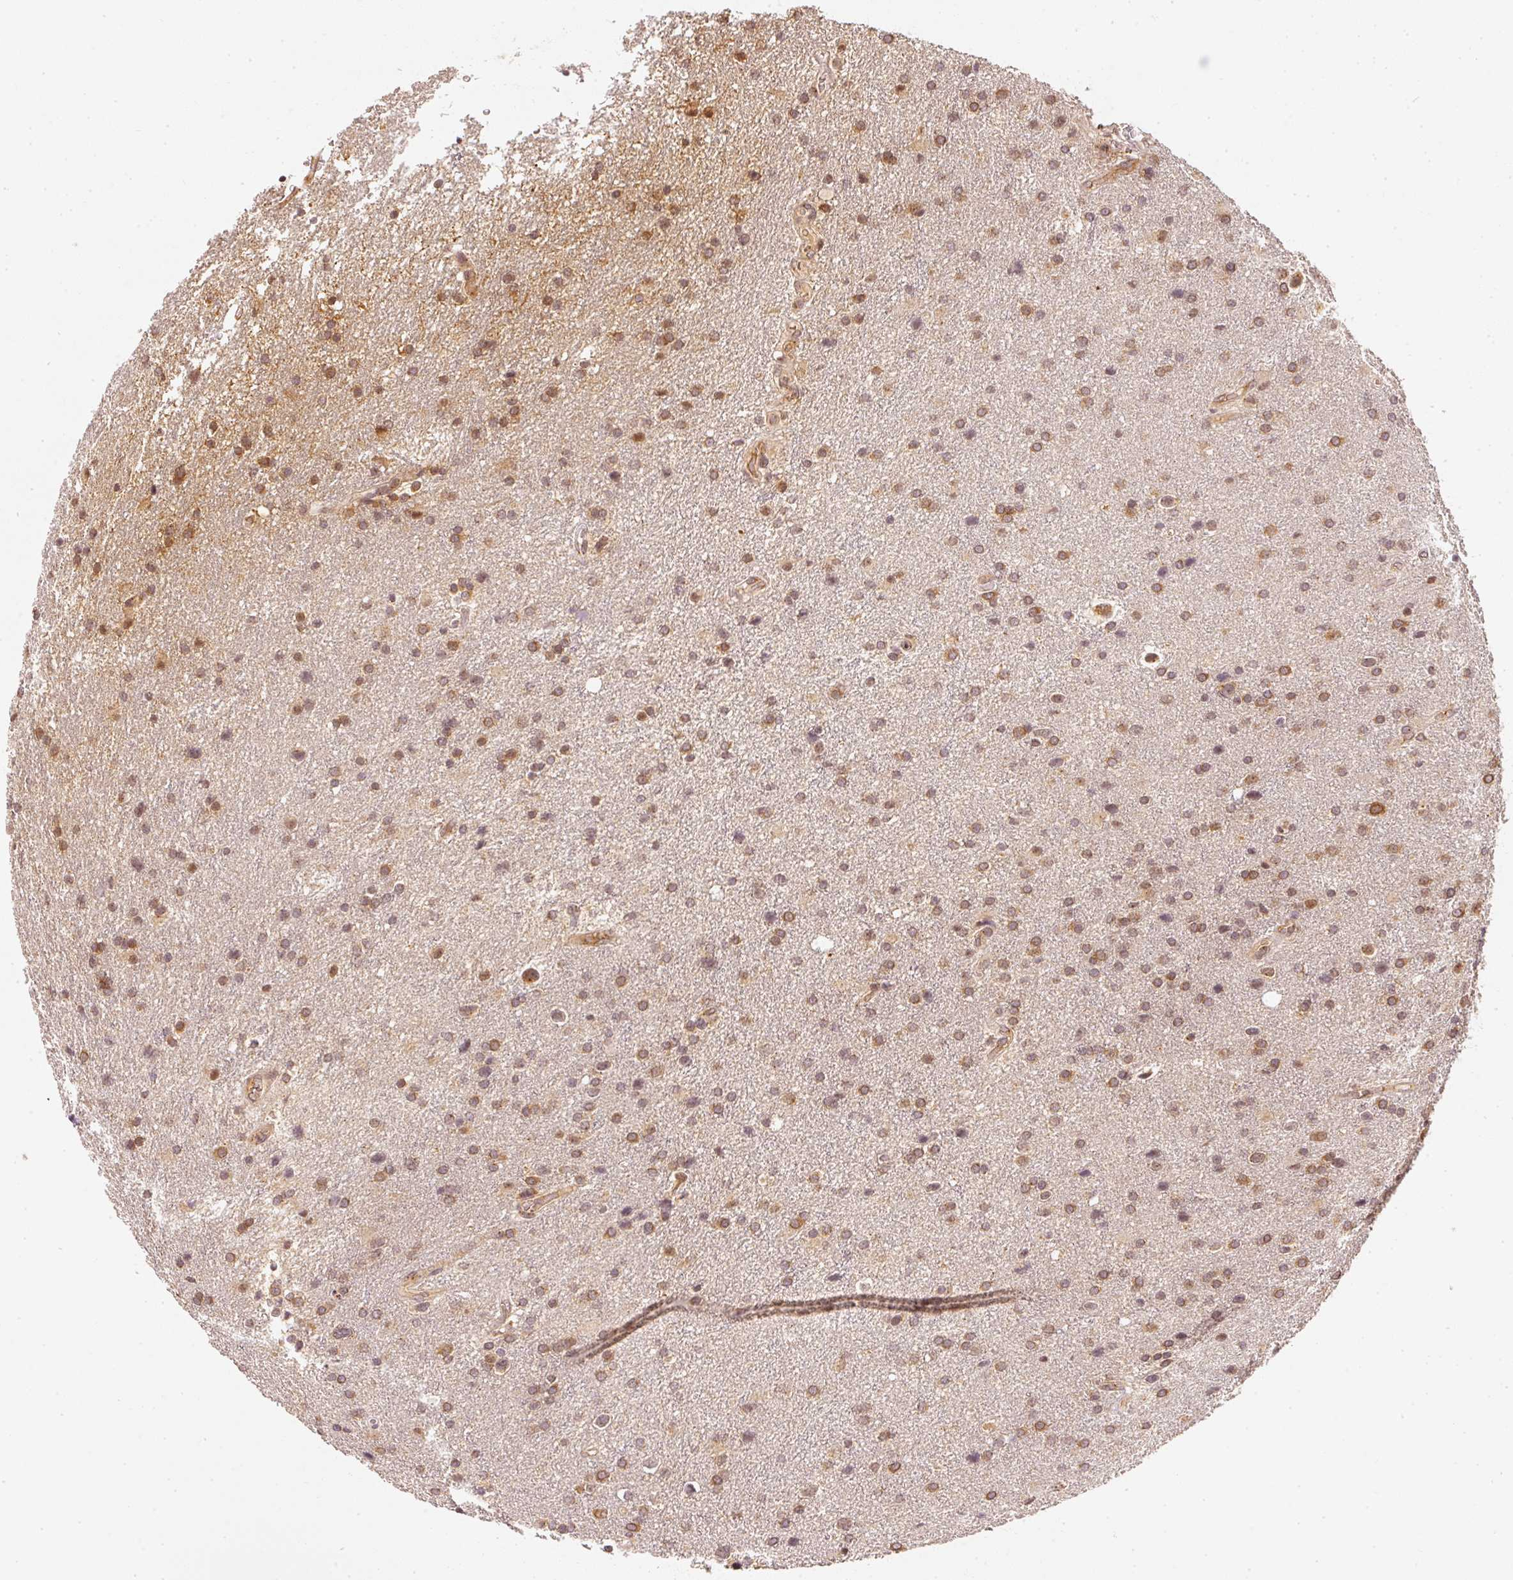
{"staining": {"intensity": "moderate", "quantity": ">75%", "location": "cytoplasmic/membranous"}, "tissue": "glioma", "cell_type": "Tumor cells", "image_type": "cancer", "snomed": [{"axis": "morphology", "description": "Glioma, malignant, Low grade"}, {"axis": "topography", "description": "Brain"}], "caption": "DAB (3,3'-diaminobenzidine) immunohistochemical staining of glioma demonstrates moderate cytoplasmic/membranous protein staining in approximately >75% of tumor cells. The protein is stained brown, and the nuclei are stained in blue (DAB (3,3'-diaminobenzidine) IHC with brightfield microscopy, high magnification).", "gene": "EEF1A2", "patient": {"sex": "female", "age": 32}}